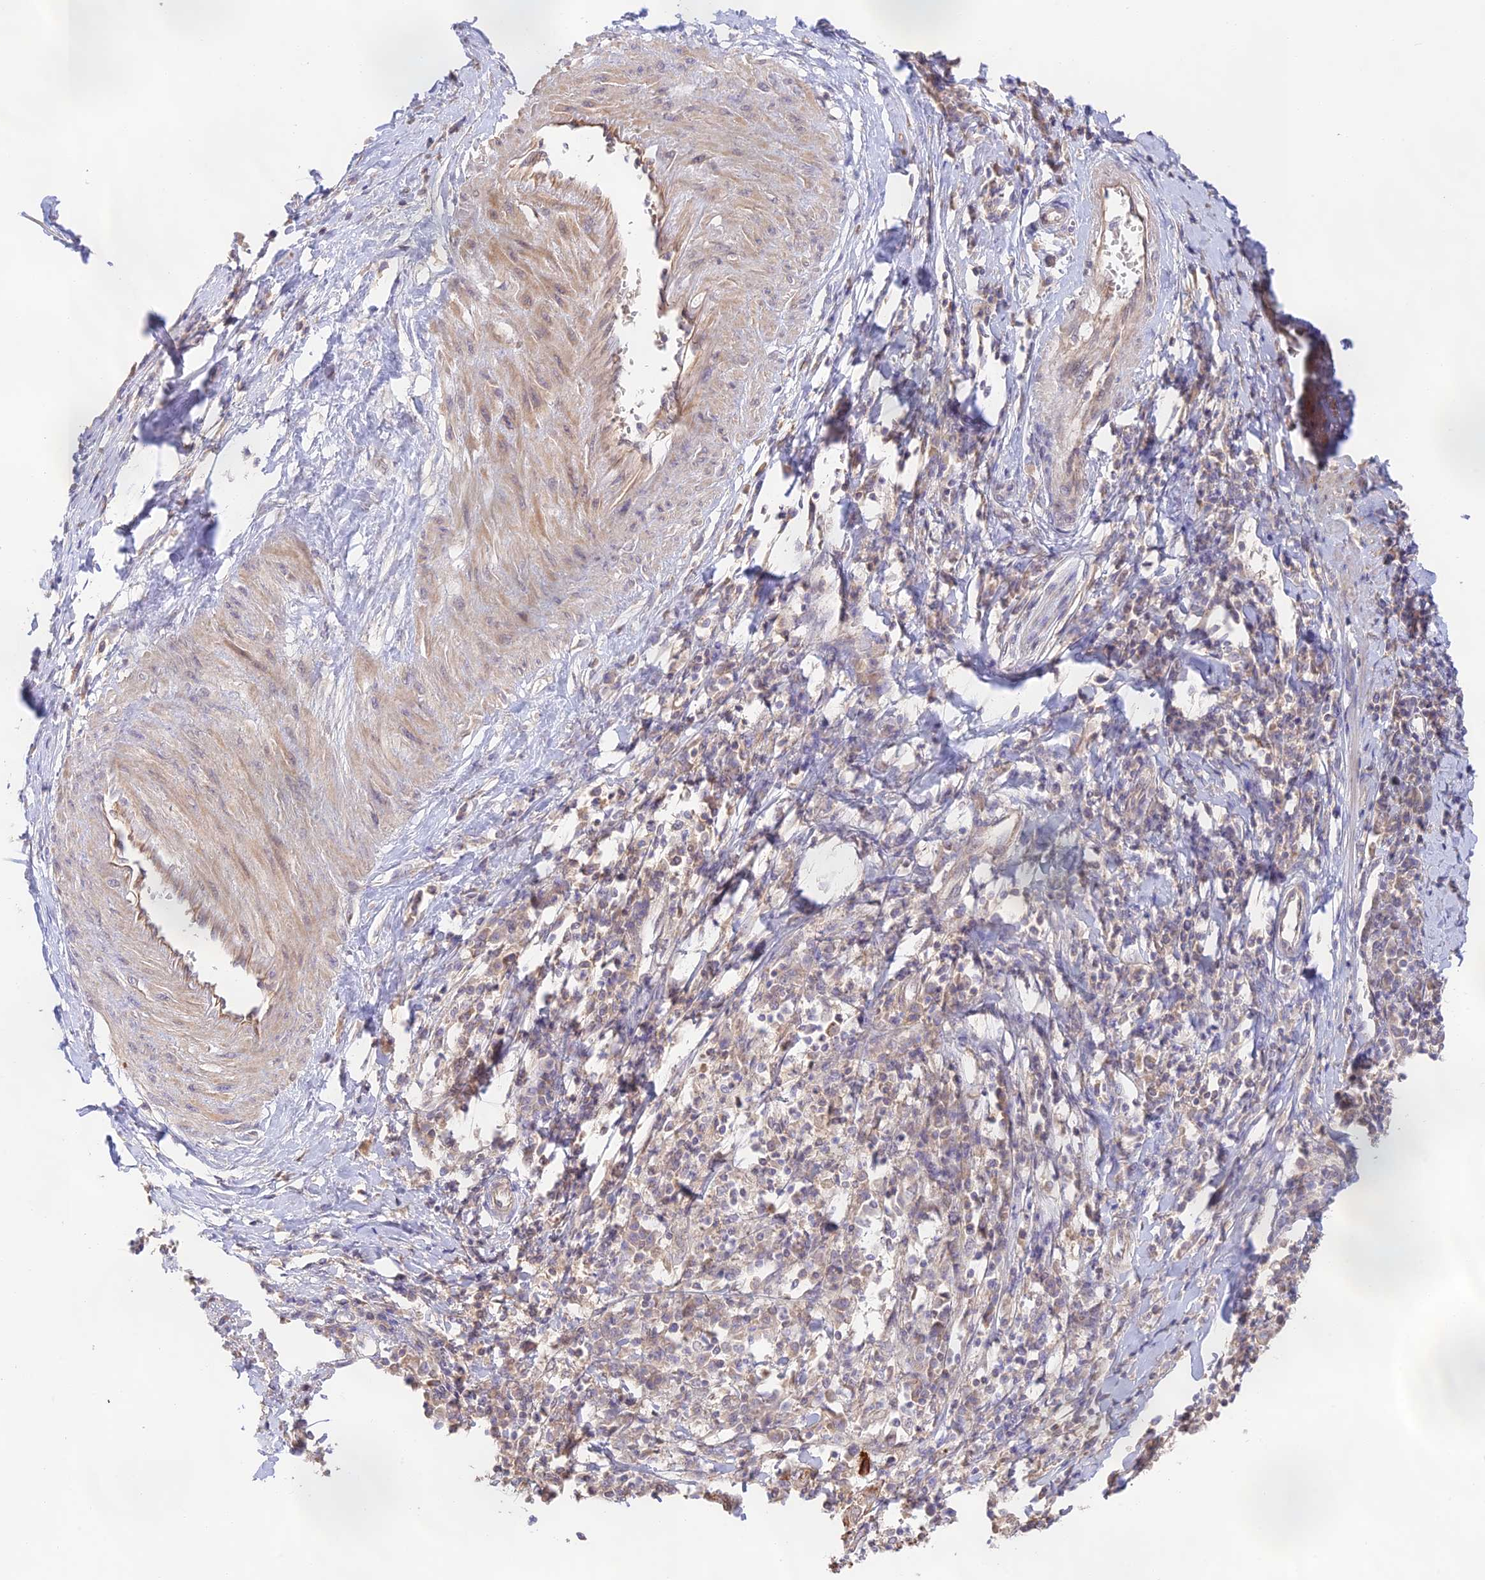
{"staining": {"intensity": "moderate", "quantity": "25%-75%", "location": "cytoplasmic/membranous"}, "tissue": "cervical cancer", "cell_type": "Tumor cells", "image_type": "cancer", "snomed": [{"axis": "morphology", "description": "Squamous cell carcinoma, NOS"}, {"axis": "topography", "description": "Cervix"}], "caption": "Human cervical cancer stained with a brown dye reveals moderate cytoplasmic/membranous positive staining in about 25%-75% of tumor cells.", "gene": "CAMSAP3", "patient": {"sex": "female", "age": 46}}